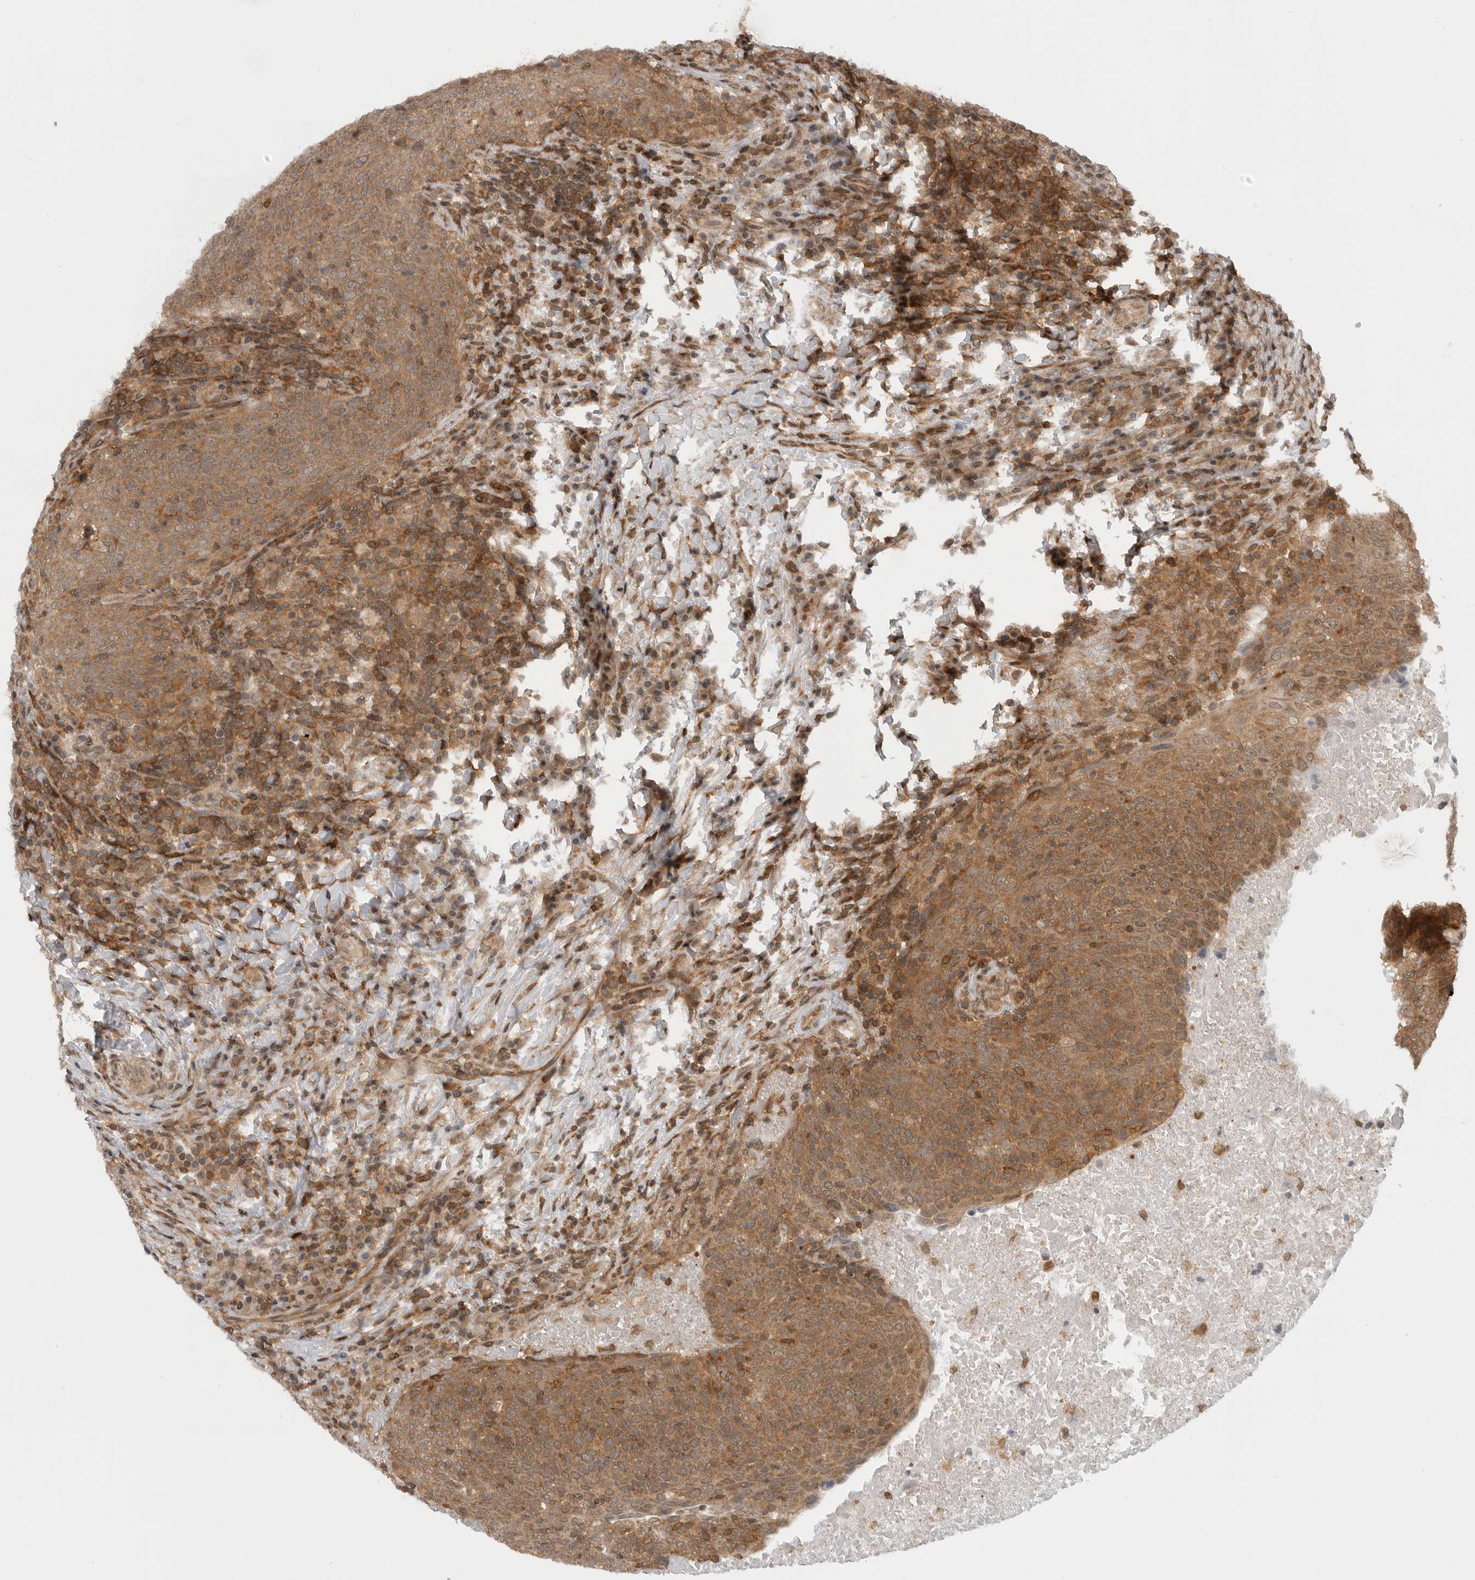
{"staining": {"intensity": "strong", "quantity": ">75%", "location": "cytoplasmic/membranous"}, "tissue": "head and neck cancer", "cell_type": "Tumor cells", "image_type": "cancer", "snomed": [{"axis": "morphology", "description": "Squamous cell carcinoma, NOS"}, {"axis": "morphology", "description": "Squamous cell carcinoma, metastatic, NOS"}, {"axis": "topography", "description": "Lymph node"}, {"axis": "topography", "description": "Head-Neck"}], "caption": "Protein analysis of head and neck cancer (squamous cell carcinoma) tissue displays strong cytoplasmic/membranous expression in about >75% of tumor cells. Immunohistochemistry stains the protein of interest in brown and the nuclei are stained blue.", "gene": "SZRD1", "patient": {"sex": "male", "age": 62}}